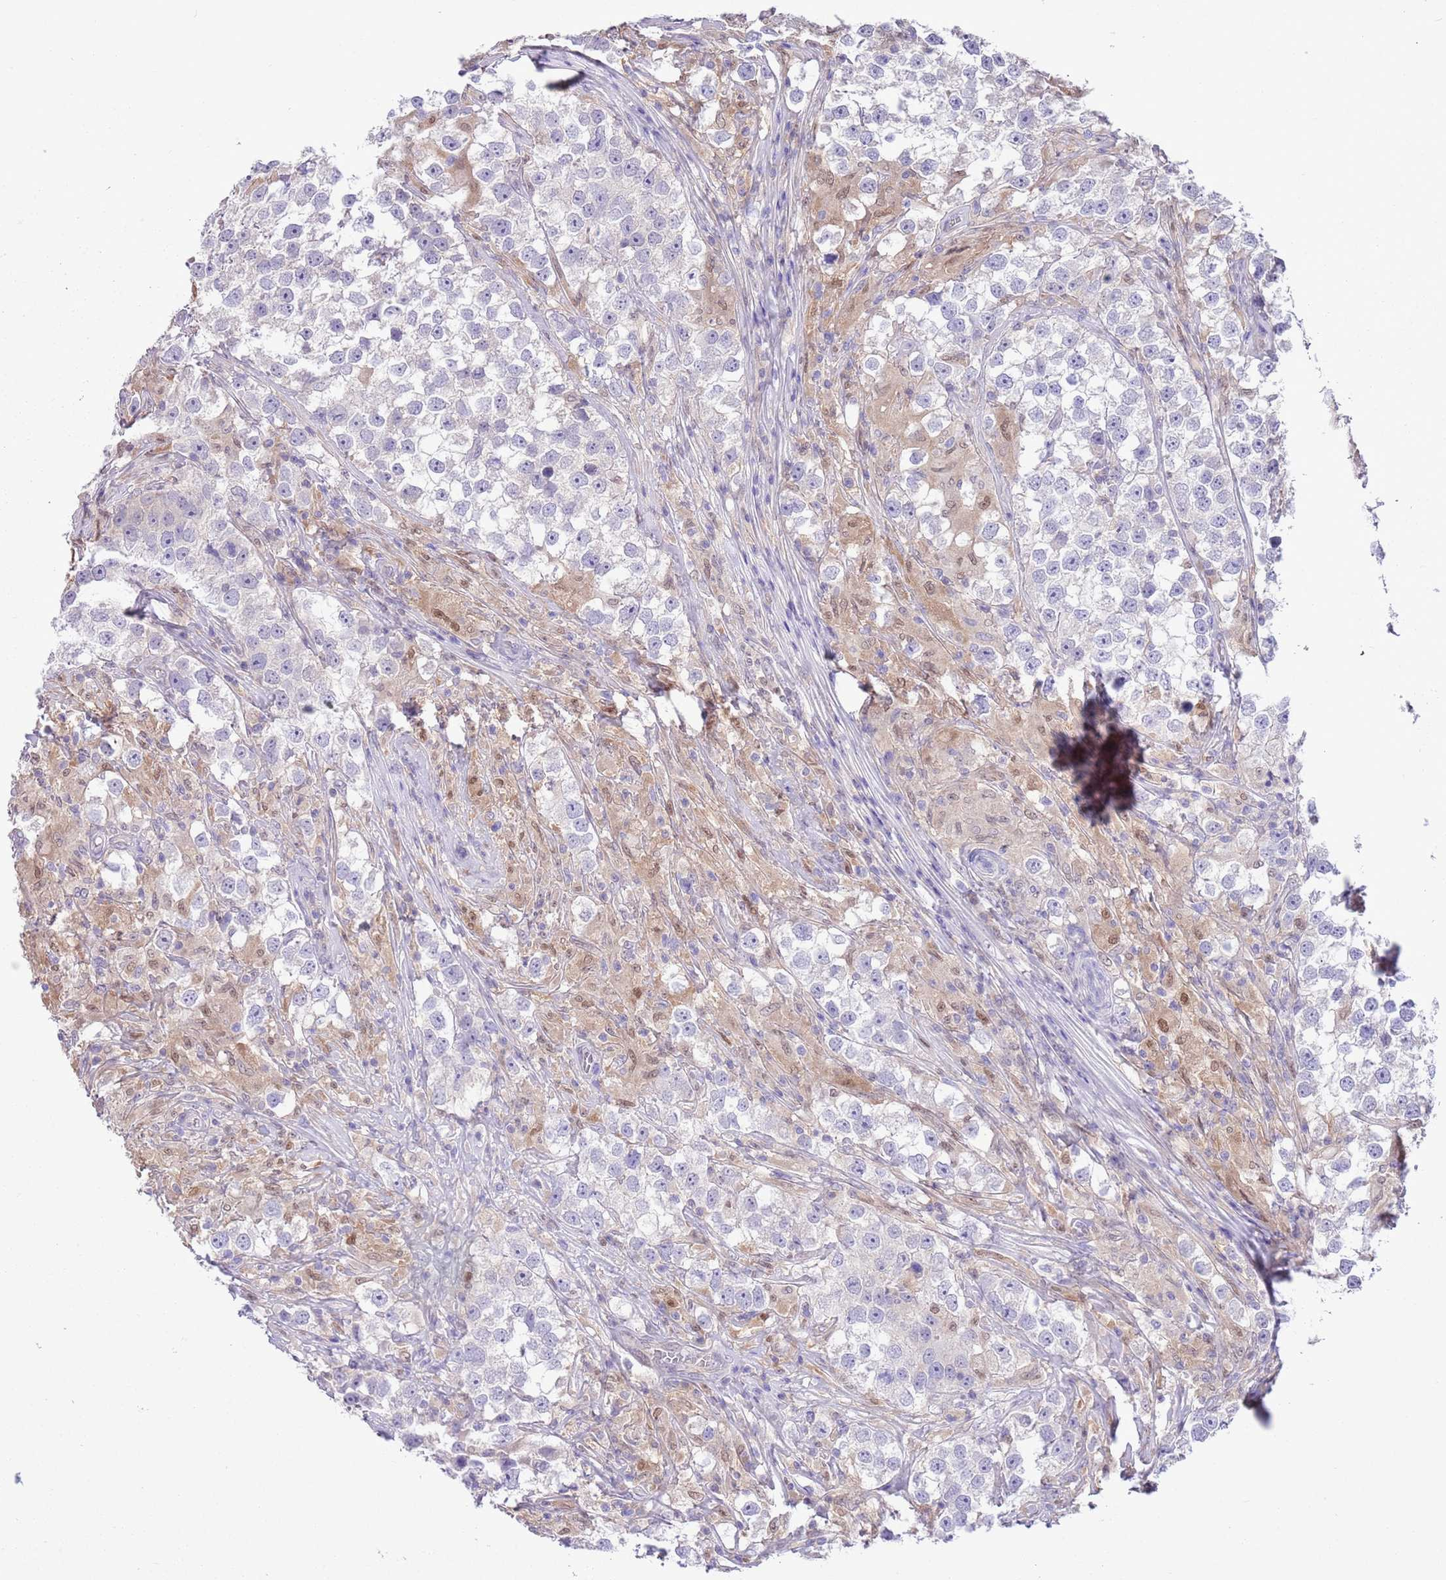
{"staining": {"intensity": "negative", "quantity": "none", "location": "none"}, "tissue": "testis cancer", "cell_type": "Tumor cells", "image_type": "cancer", "snomed": [{"axis": "morphology", "description": "Seminoma, NOS"}, {"axis": "topography", "description": "Testis"}], "caption": "Immunohistochemistry image of neoplastic tissue: seminoma (testis) stained with DAB demonstrates no significant protein positivity in tumor cells.", "gene": "DDI2", "patient": {"sex": "male", "age": 46}}